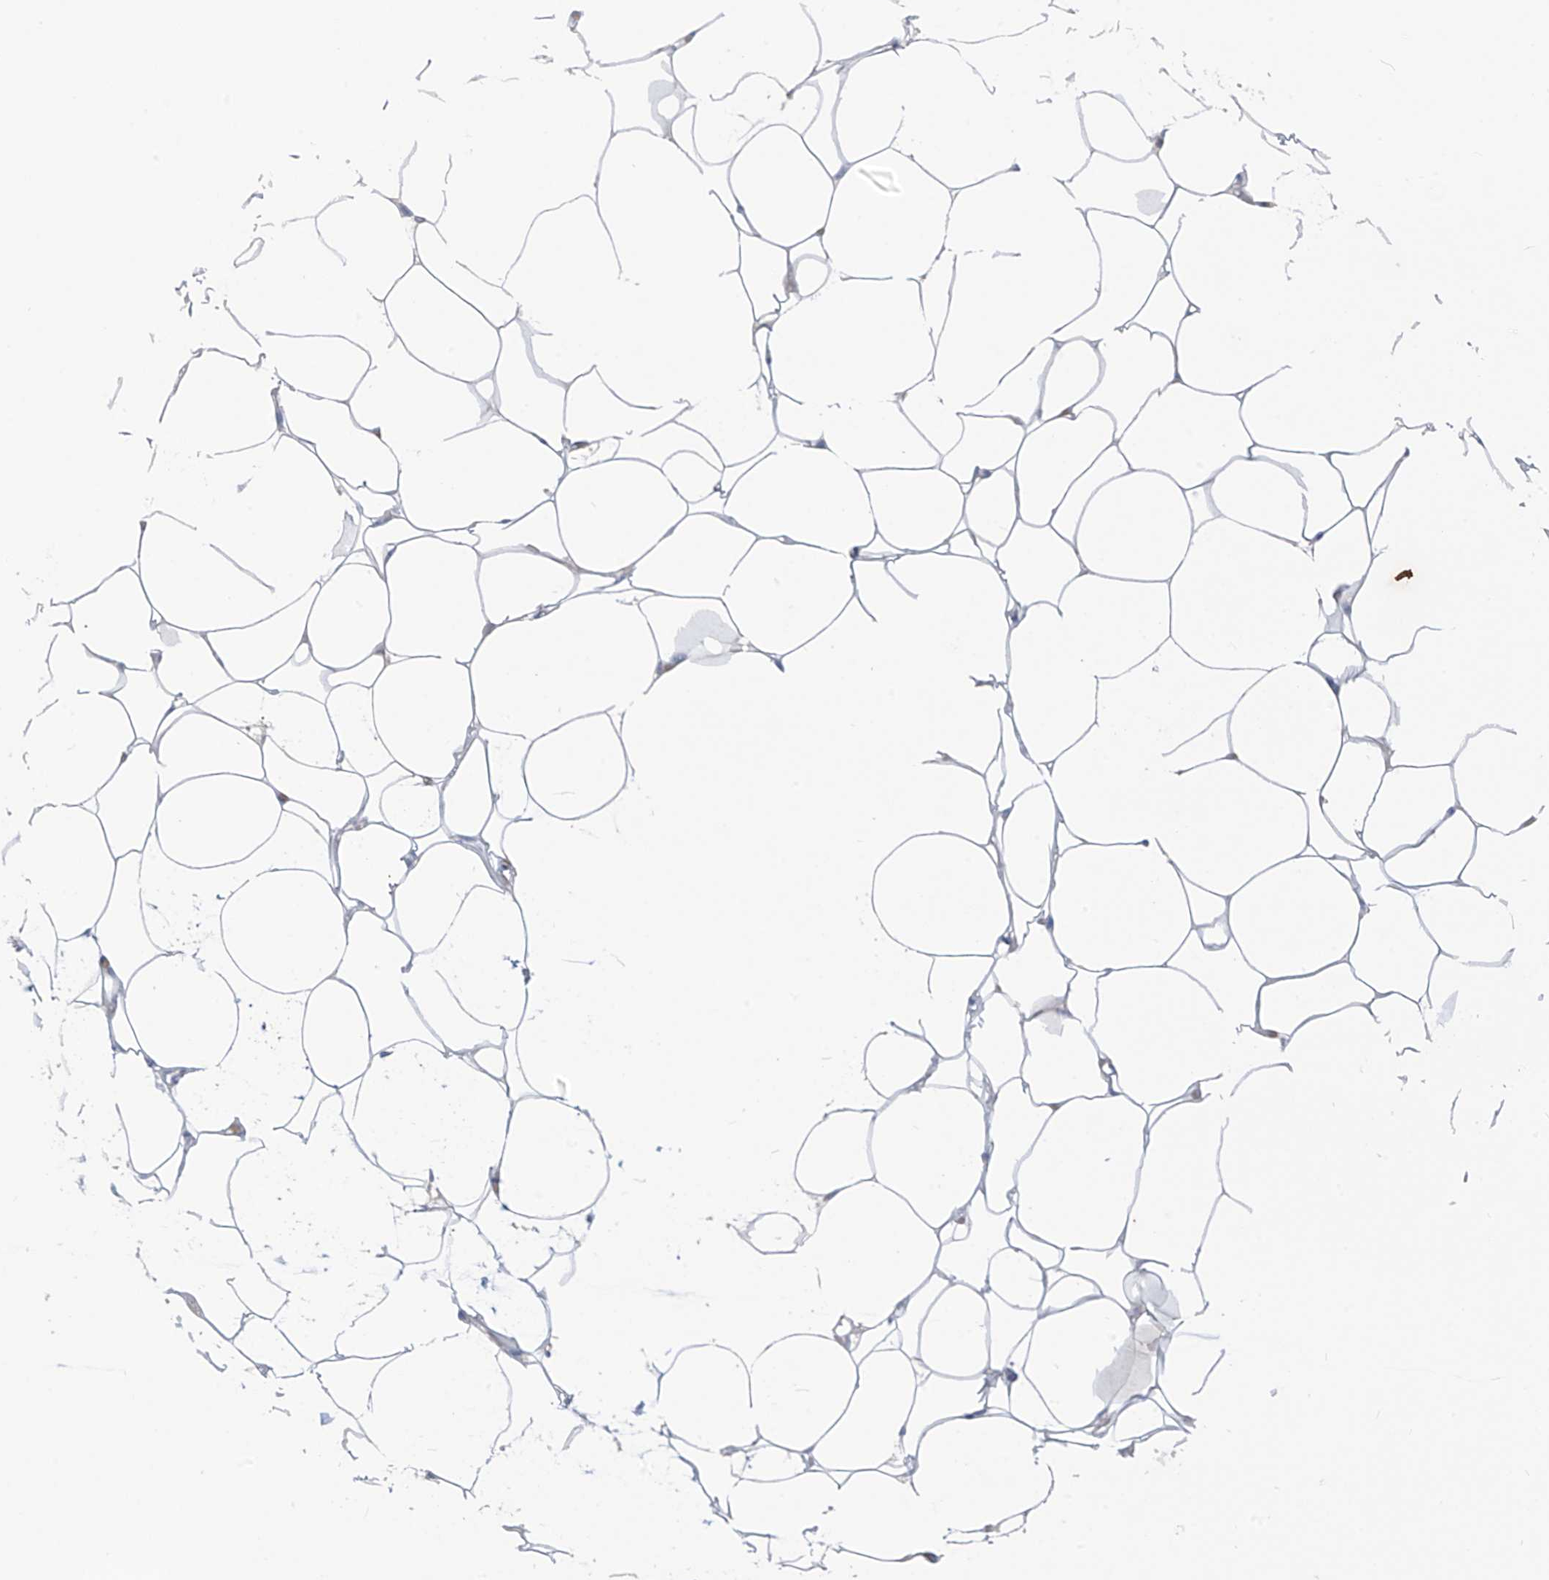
{"staining": {"intensity": "negative", "quantity": "none", "location": "none"}, "tissue": "adipose tissue", "cell_type": "Adipocytes", "image_type": "normal", "snomed": [{"axis": "morphology", "description": "Normal tissue, NOS"}, {"axis": "topography", "description": "Breast"}], "caption": "Adipocytes are negative for protein expression in normal human adipose tissue. The staining was performed using DAB to visualize the protein expression in brown, while the nuclei were stained in blue with hematoxylin (Magnification: 20x).", "gene": "ASPRV1", "patient": {"sex": "female", "age": 23}}